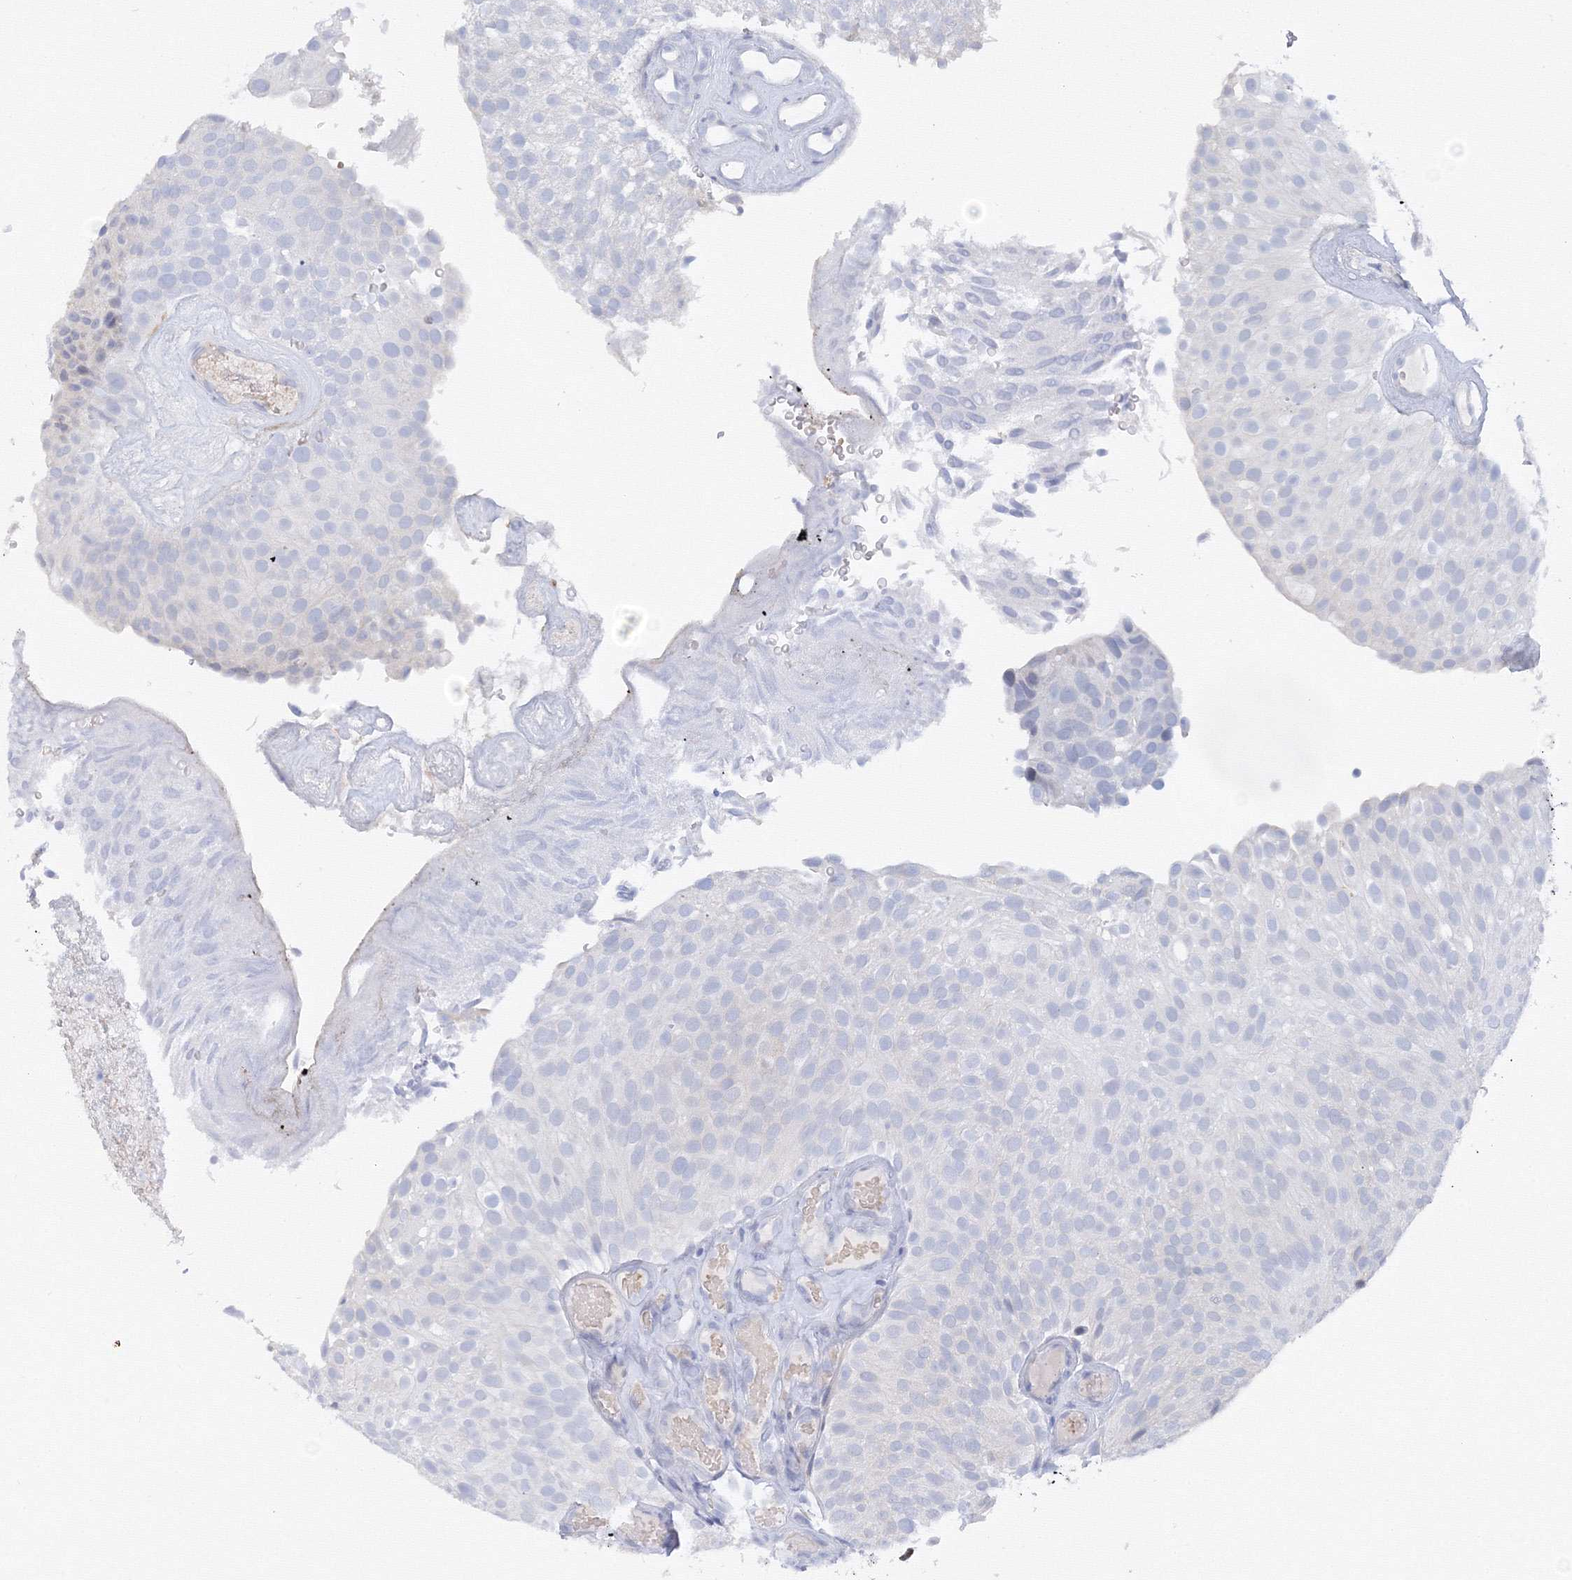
{"staining": {"intensity": "negative", "quantity": "none", "location": "none"}, "tissue": "urothelial cancer", "cell_type": "Tumor cells", "image_type": "cancer", "snomed": [{"axis": "morphology", "description": "Urothelial carcinoma, Low grade"}, {"axis": "topography", "description": "Urinary bladder"}], "caption": "Tumor cells are negative for brown protein staining in urothelial cancer.", "gene": "TAMM41", "patient": {"sex": "male", "age": 78}}